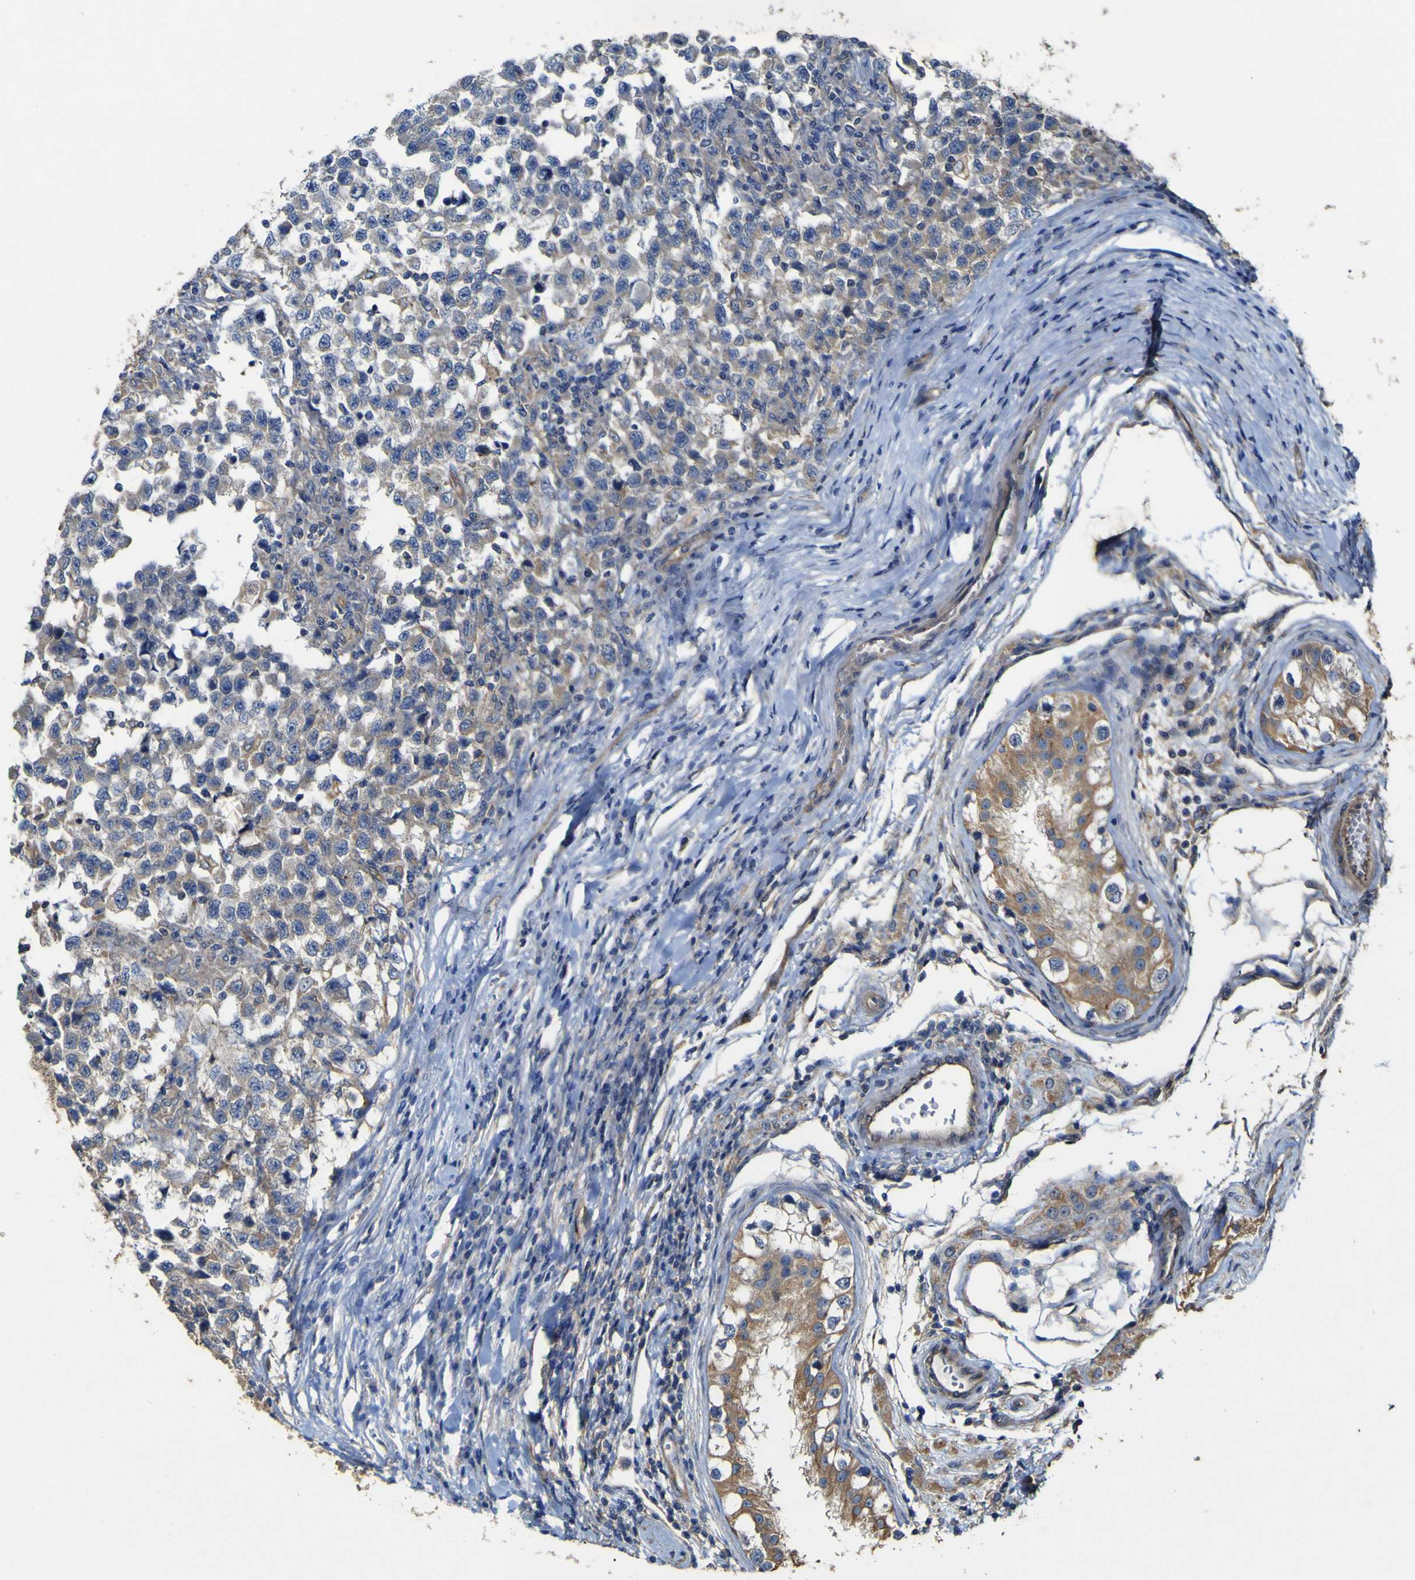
{"staining": {"intensity": "weak", "quantity": "<25%", "location": "cytoplasmic/membranous"}, "tissue": "testis cancer", "cell_type": "Tumor cells", "image_type": "cancer", "snomed": [{"axis": "morphology", "description": "Carcinoma, Embryonal, NOS"}, {"axis": "topography", "description": "Testis"}], "caption": "An image of human testis embryonal carcinoma is negative for staining in tumor cells.", "gene": "TNFSF15", "patient": {"sex": "male", "age": 21}}